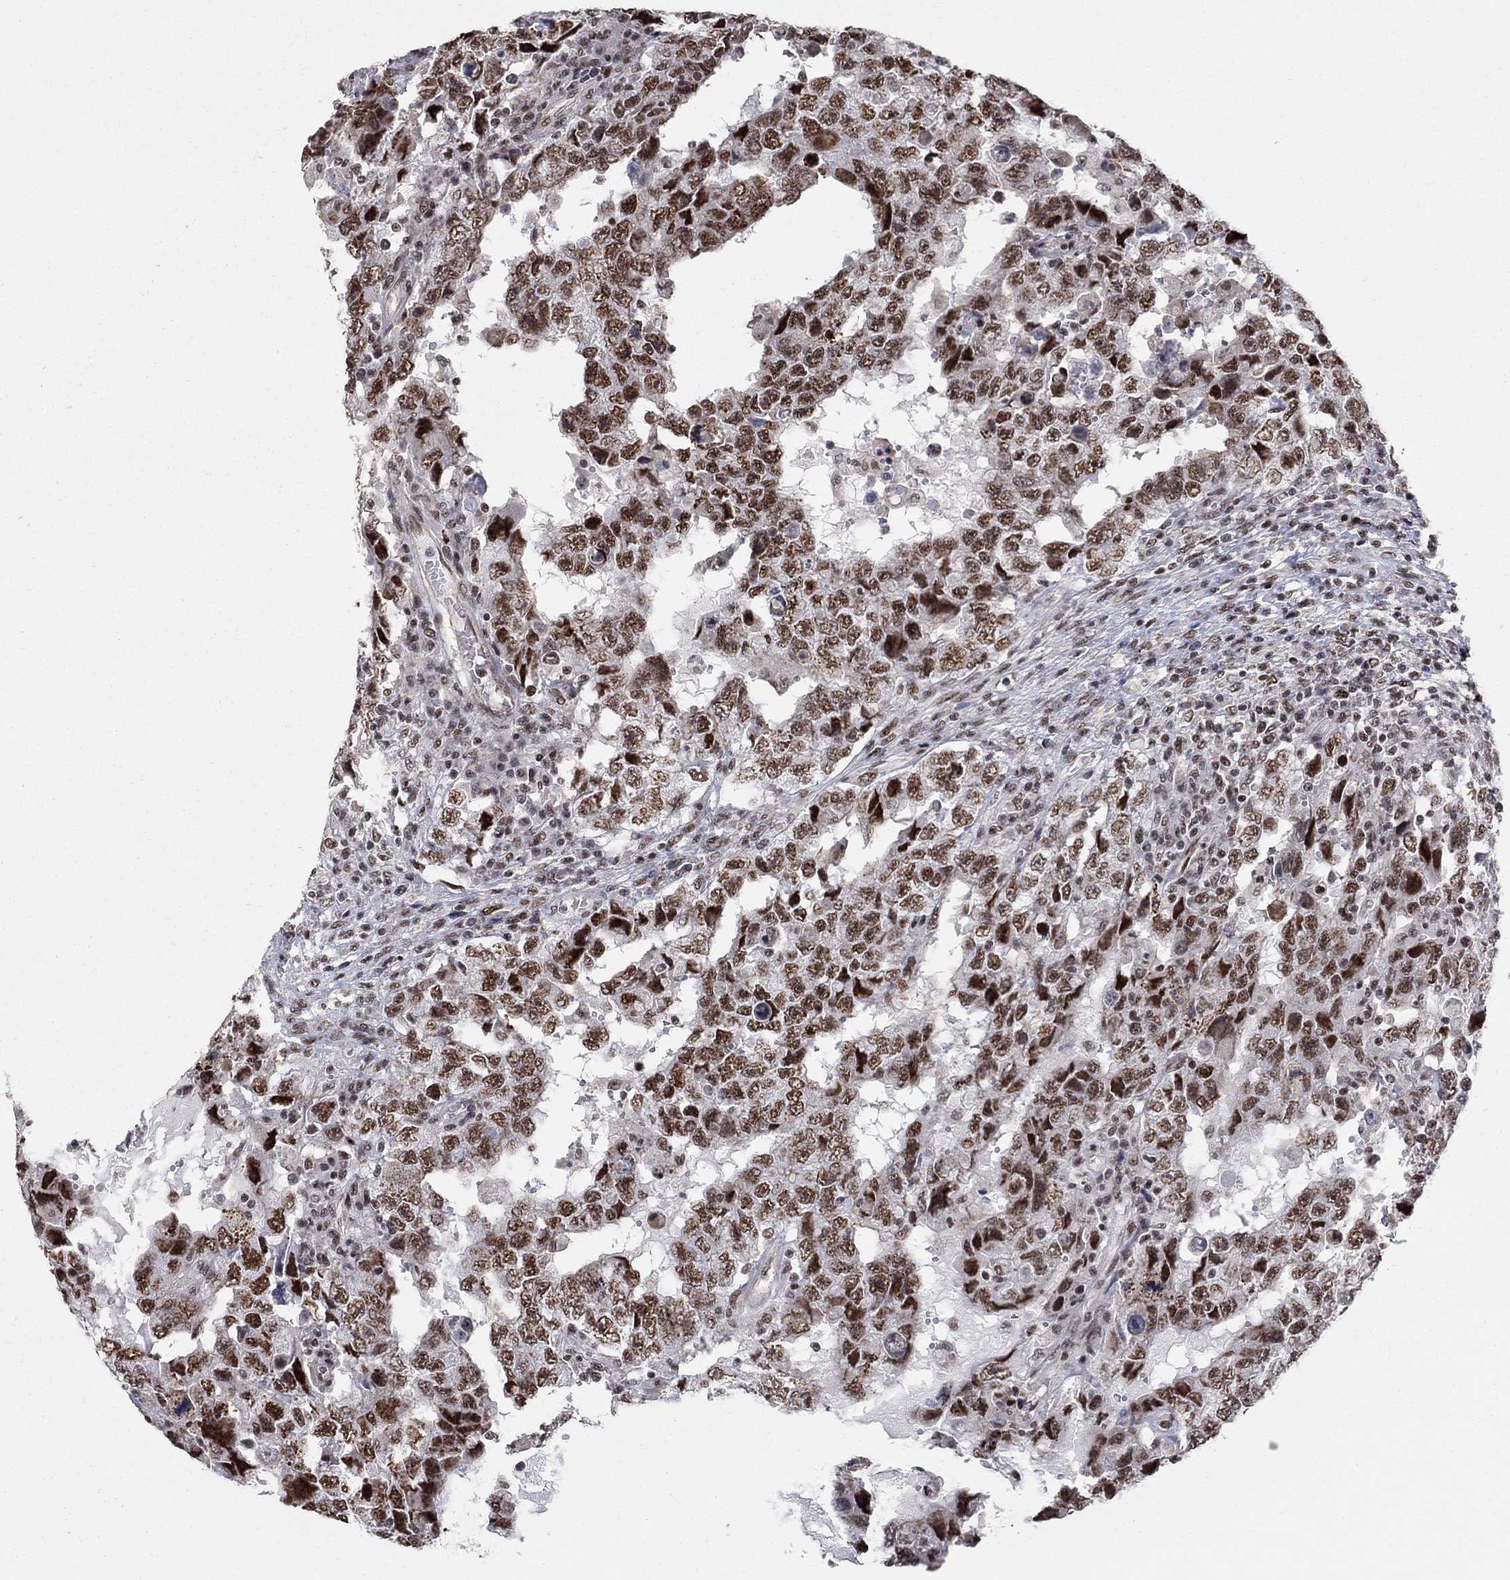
{"staining": {"intensity": "strong", "quantity": ">75%", "location": "nuclear"}, "tissue": "testis cancer", "cell_type": "Tumor cells", "image_type": "cancer", "snomed": [{"axis": "morphology", "description": "Carcinoma, Embryonal, NOS"}, {"axis": "topography", "description": "Testis"}], "caption": "Protein staining shows strong nuclear positivity in about >75% of tumor cells in testis cancer (embryonal carcinoma). (Stains: DAB (3,3'-diaminobenzidine) in brown, nuclei in blue, Microscopy: brightfield microscopy at high magnification).", "gene": "PNISR", "patient": {"sex": "male", "age": 26}}